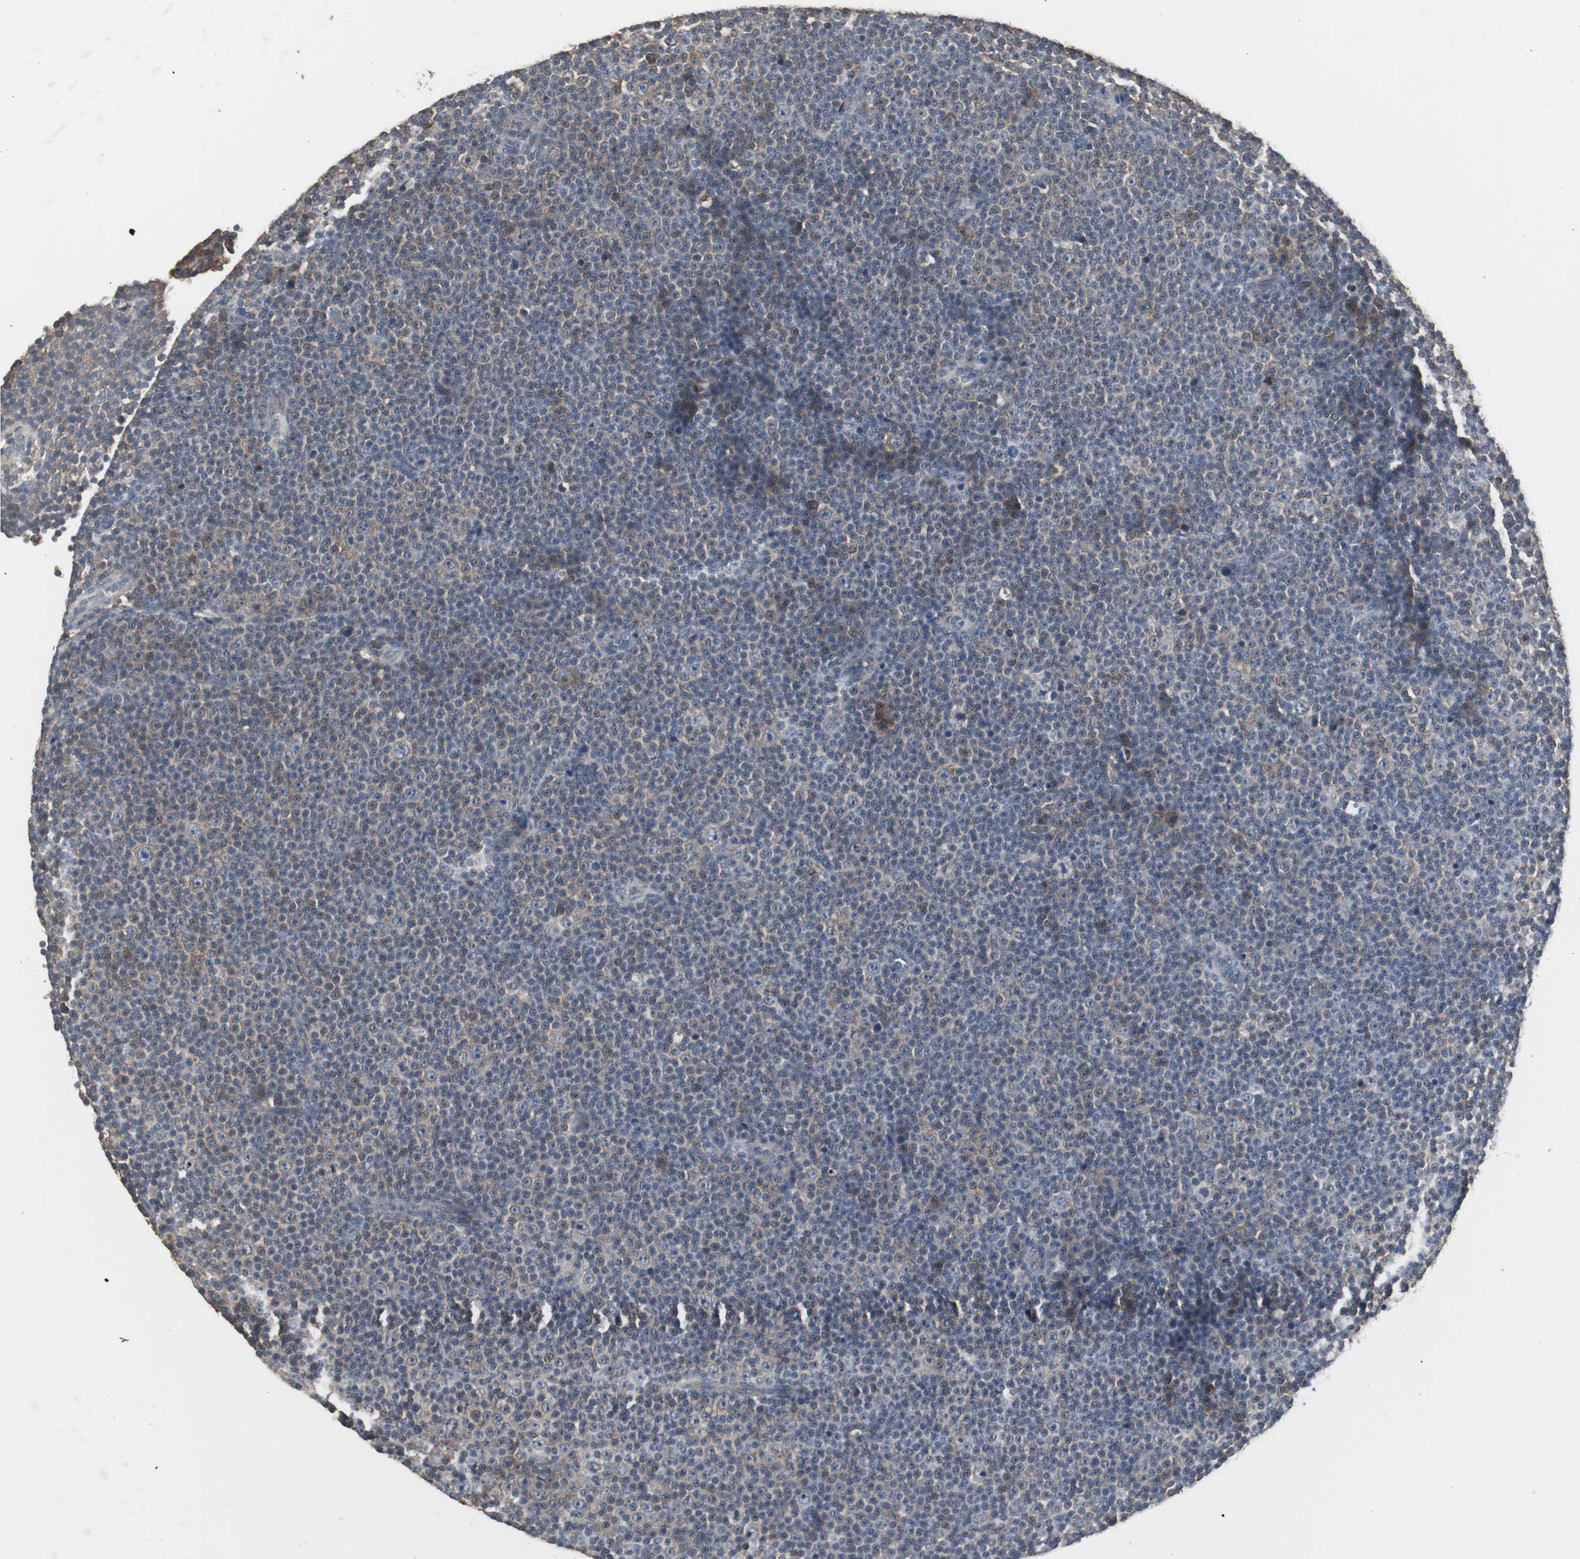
{"staining": {"intensity": "weak", "quantity": "25%-75%", "location": "cytoplasmic/membranous"}, "tissue": "lymphoma", "cell_type": "Tumor cells", "image_type": "cancer", "snomed": [{"axis": "morphology", "description": "Malignant lymphoma, non-Hodgkin's type, Low grade"}, {"axis": "topography", "description": "Lymph node"}], "caption": "Weak cytoplasmic/membranous protein staining is seen in about 25%-75% of tumor cells in low-grade malignant lymphoma, non-Hodgkin's type.", "gene": "HPRT1", "patient": {"sex": "female", "age": 67}}